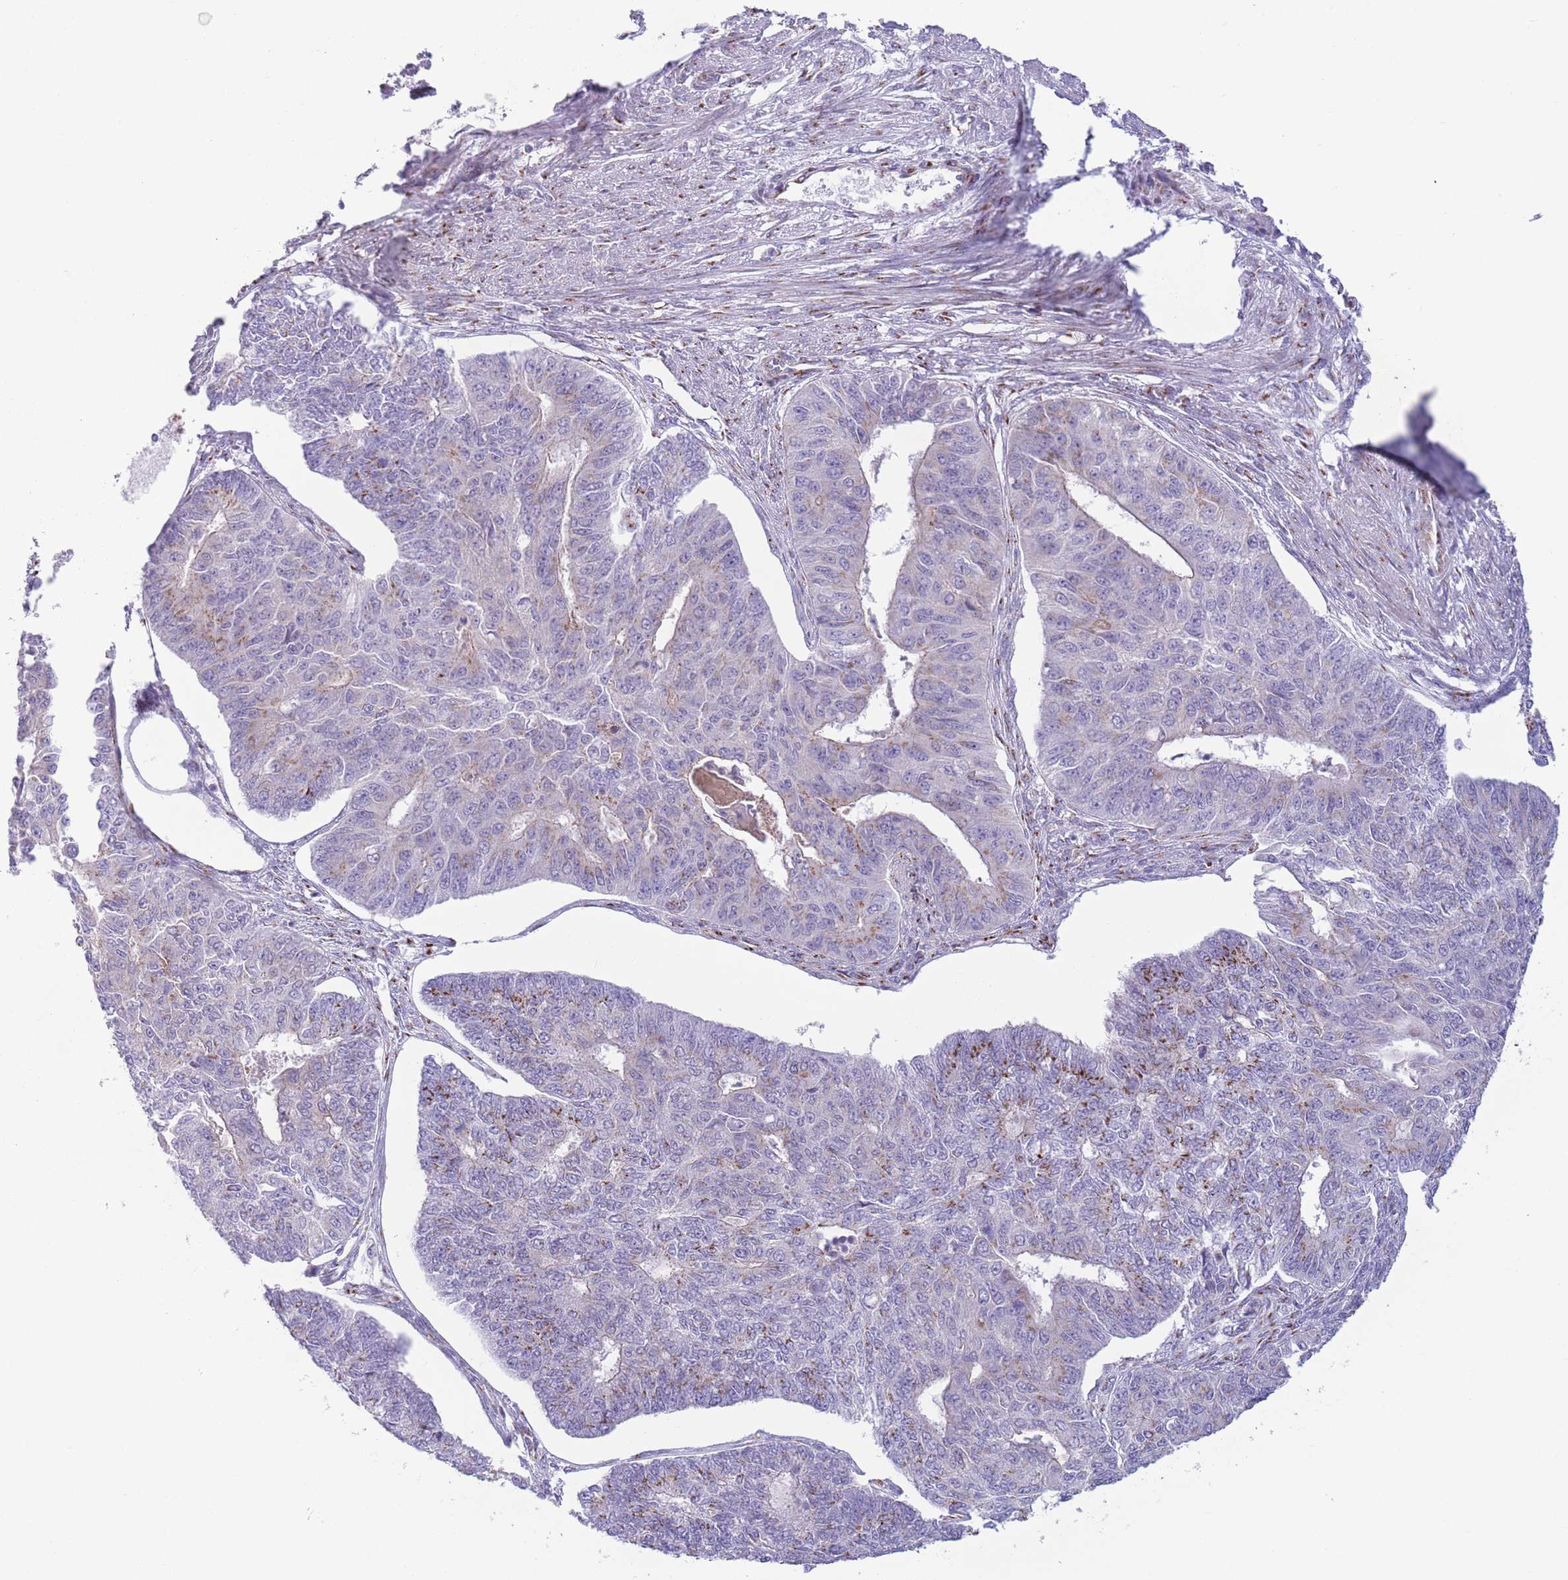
{"staining": {"intensity": "strong", "quantity": "<25%", "location": "cytoplasmic/membranous"}, "tissue": "endometrial cancer", "cell_type": "Tumor cells", "image_type": "cancer", "snomed": [{"axis": "morphology", "description": "Adenocarcinoma, NOS"}, {"axis": "topography", "description": "Endometrium"}], "caption": "A brown stain highlights strong cytoplasmic/membranous positivity of a protein in human adenocarcinoma (endometrial) tumor cells.", "gene": "C20orf96", "patient": {"sex": "female", "age": 32}}